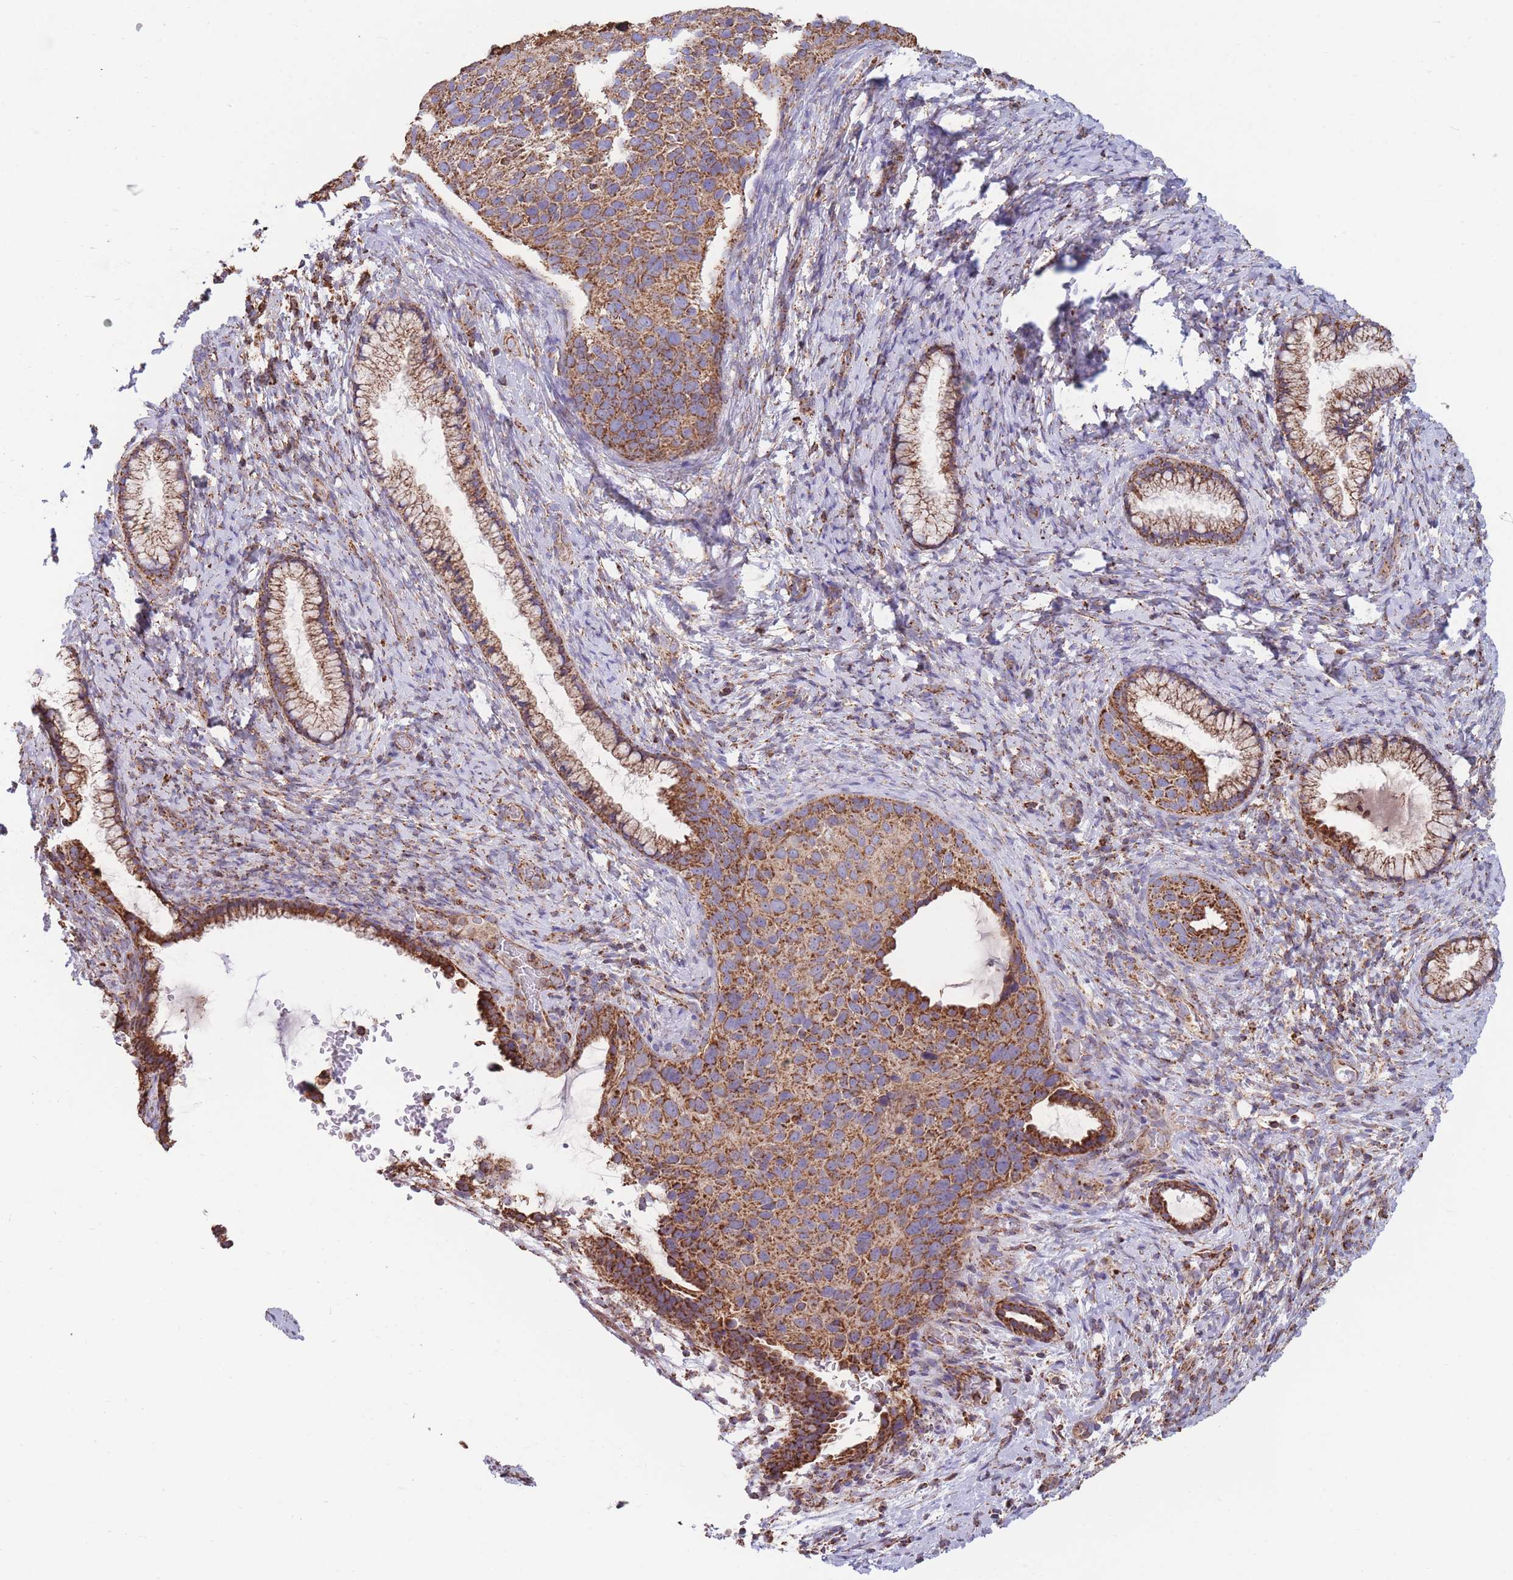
{"staining": {"intensity": "strong", "quantity": ">75%", "location": "cytoplasmic/membranous"}, "tissue": "cervical cancer", "cell_type": "Tumor cells", "image_type": "cancer", "snomed": [{"axis": "morphology", "description": "Squamous cell carcinoma, NOS"}, {"axis": "topography", "description": "Cervix"}], "caption": "An IHC histopathology image of neoplastic tissue is shown. Protein staining in brown shows strong cytoplasmic/membranous positivity in cervical cancer within tumor cells.", "gene": "FKBP8", "patient": {"sex": "female", "age": 80}}